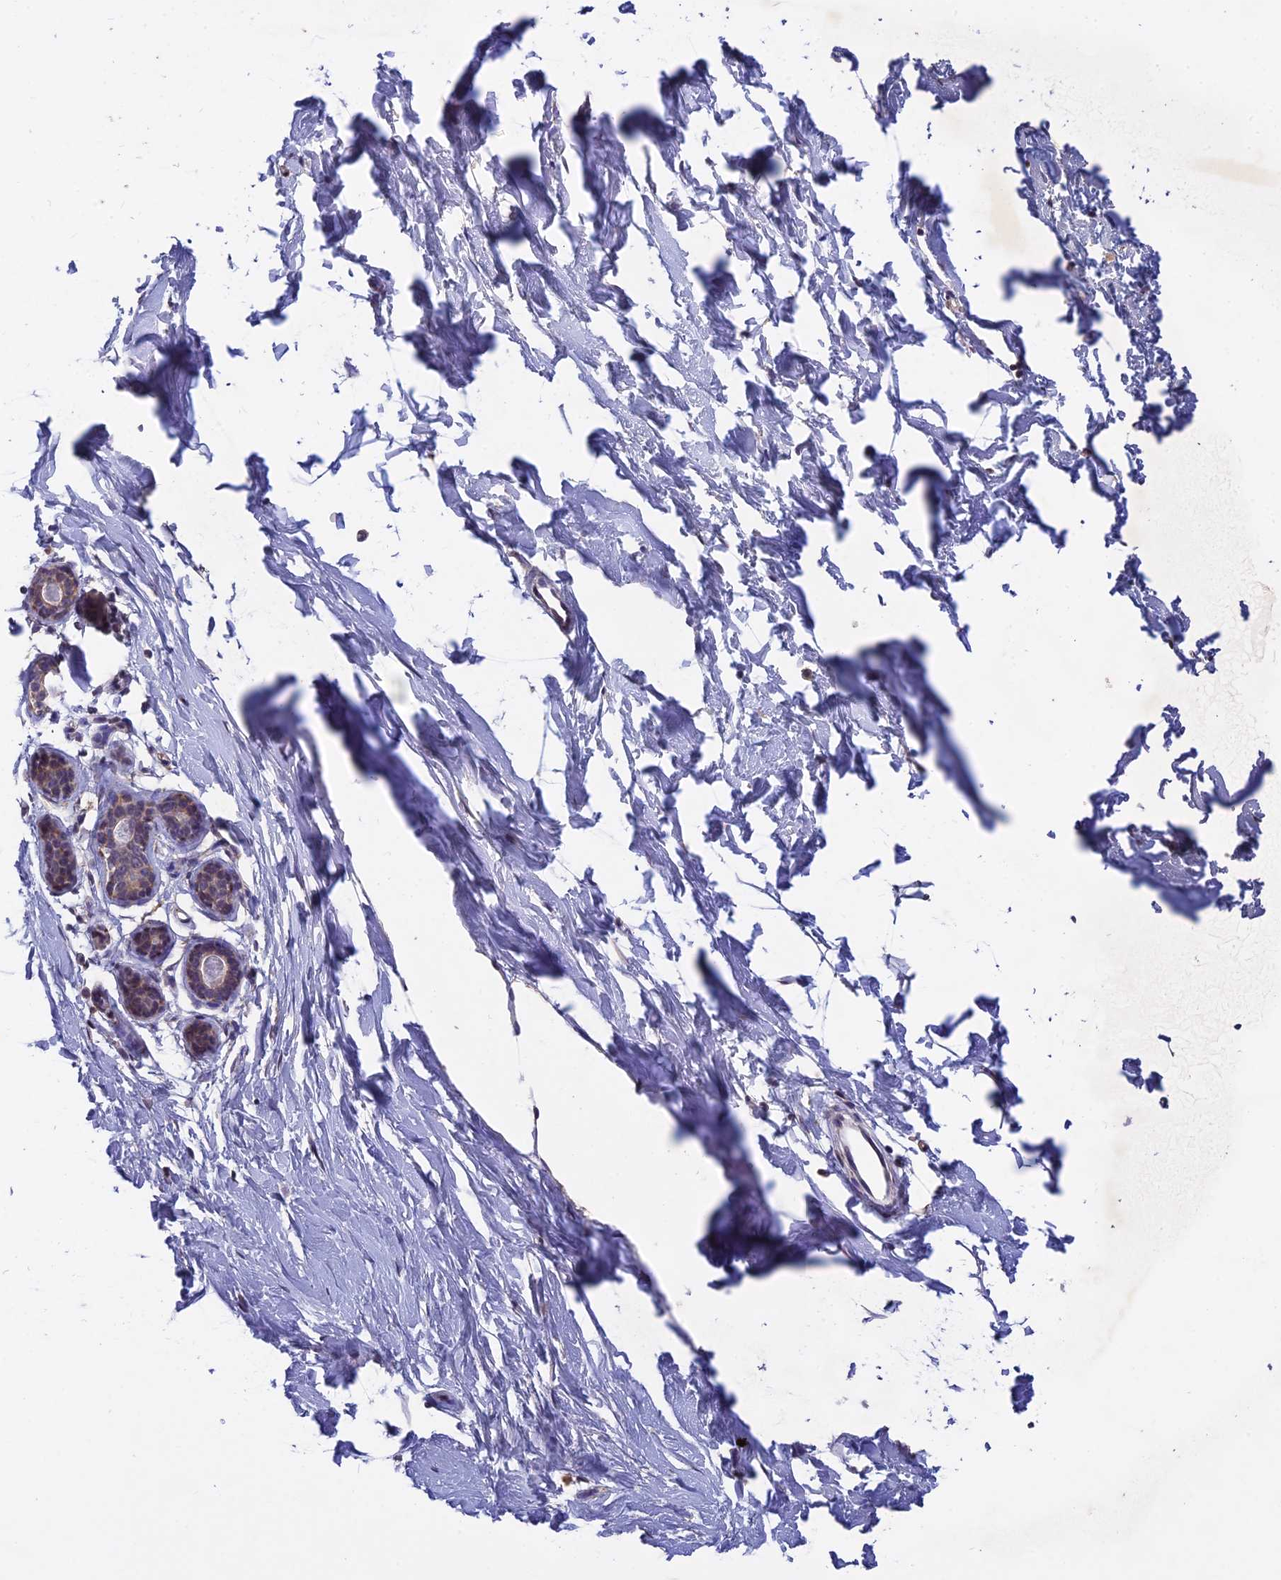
{"staining": {"intensity": "negative", "quantity": "none", "location": "none"}, "tissue": "adipose tissue", "cell_type": "Adipocytes", "image_type": "normal", "snomed": [{"axis": "morphology", "description": "Normal tissue, NOS"}, {"axis": "topography", "description": "Breast"}], "caption": "IHC photomicrograph of unremarkable adipose tissue stained for a protein (brown), which shows no expression in adipocytes. The staining was performed using DAB to visualize the protein expression in brown, while the nuclei were stained in blue with hematoxylin (Magnification: 20x).", "gene": "SLC39A13", "patient": {"sex": "female", "age": 23}}